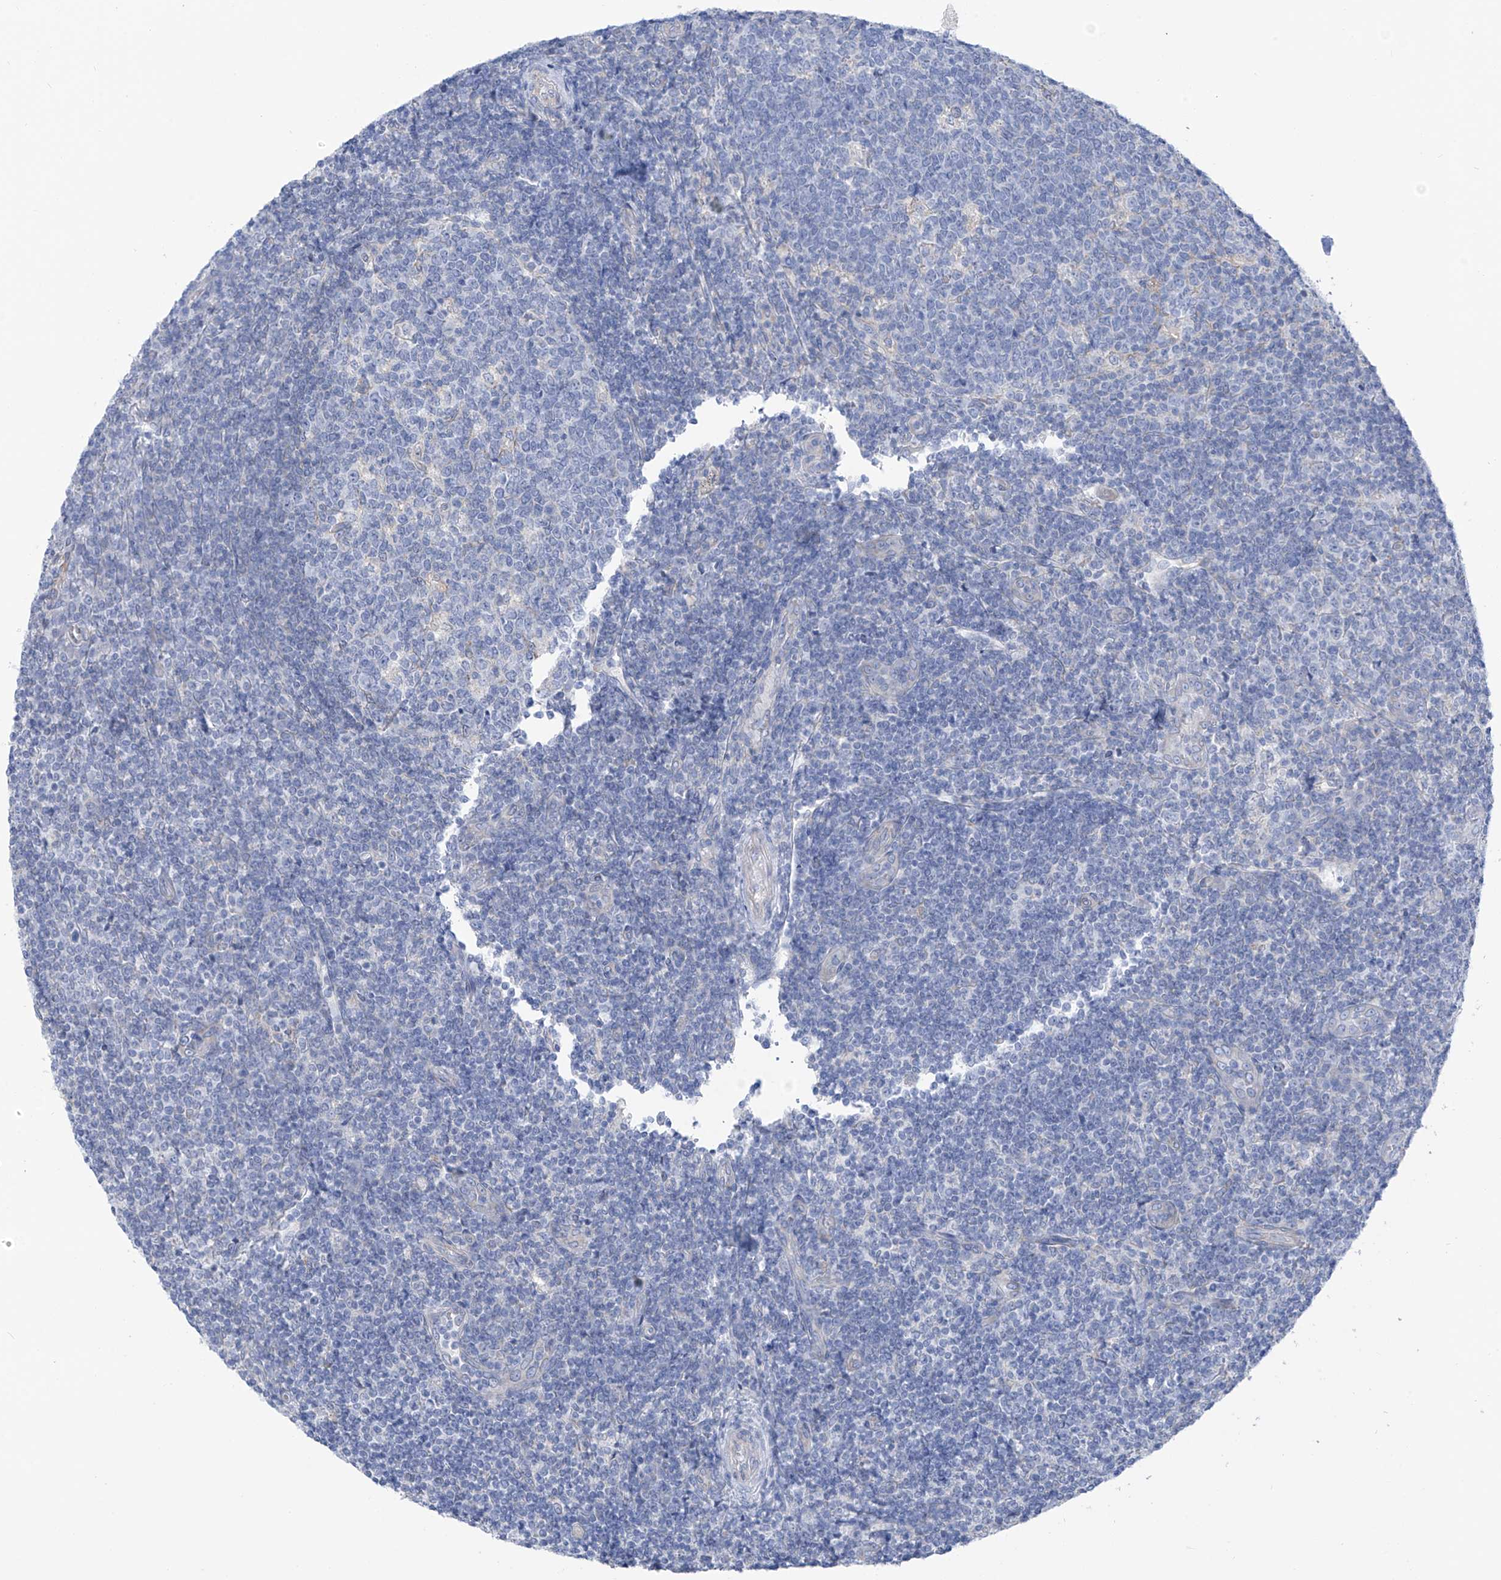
{"staining": {"intensity": "negative", "quantity": "none", "location": "none"}, "tissue": "tonsil", "cell_type": "Germinal center cells", "image_type": "normal", "snomed": [{"axis": "morphology", "description": "Normal tissue, NOS"}, {"axis": "topography", "description": "Tonsil"}], "caption": "Immunohistochemistry photomicrograph of normal human tonsil stained for a protein (brown), which reveals no expression in germinal center cells.", "gene": "RCN2", "patient": {"sex": "female", "age": 19}}